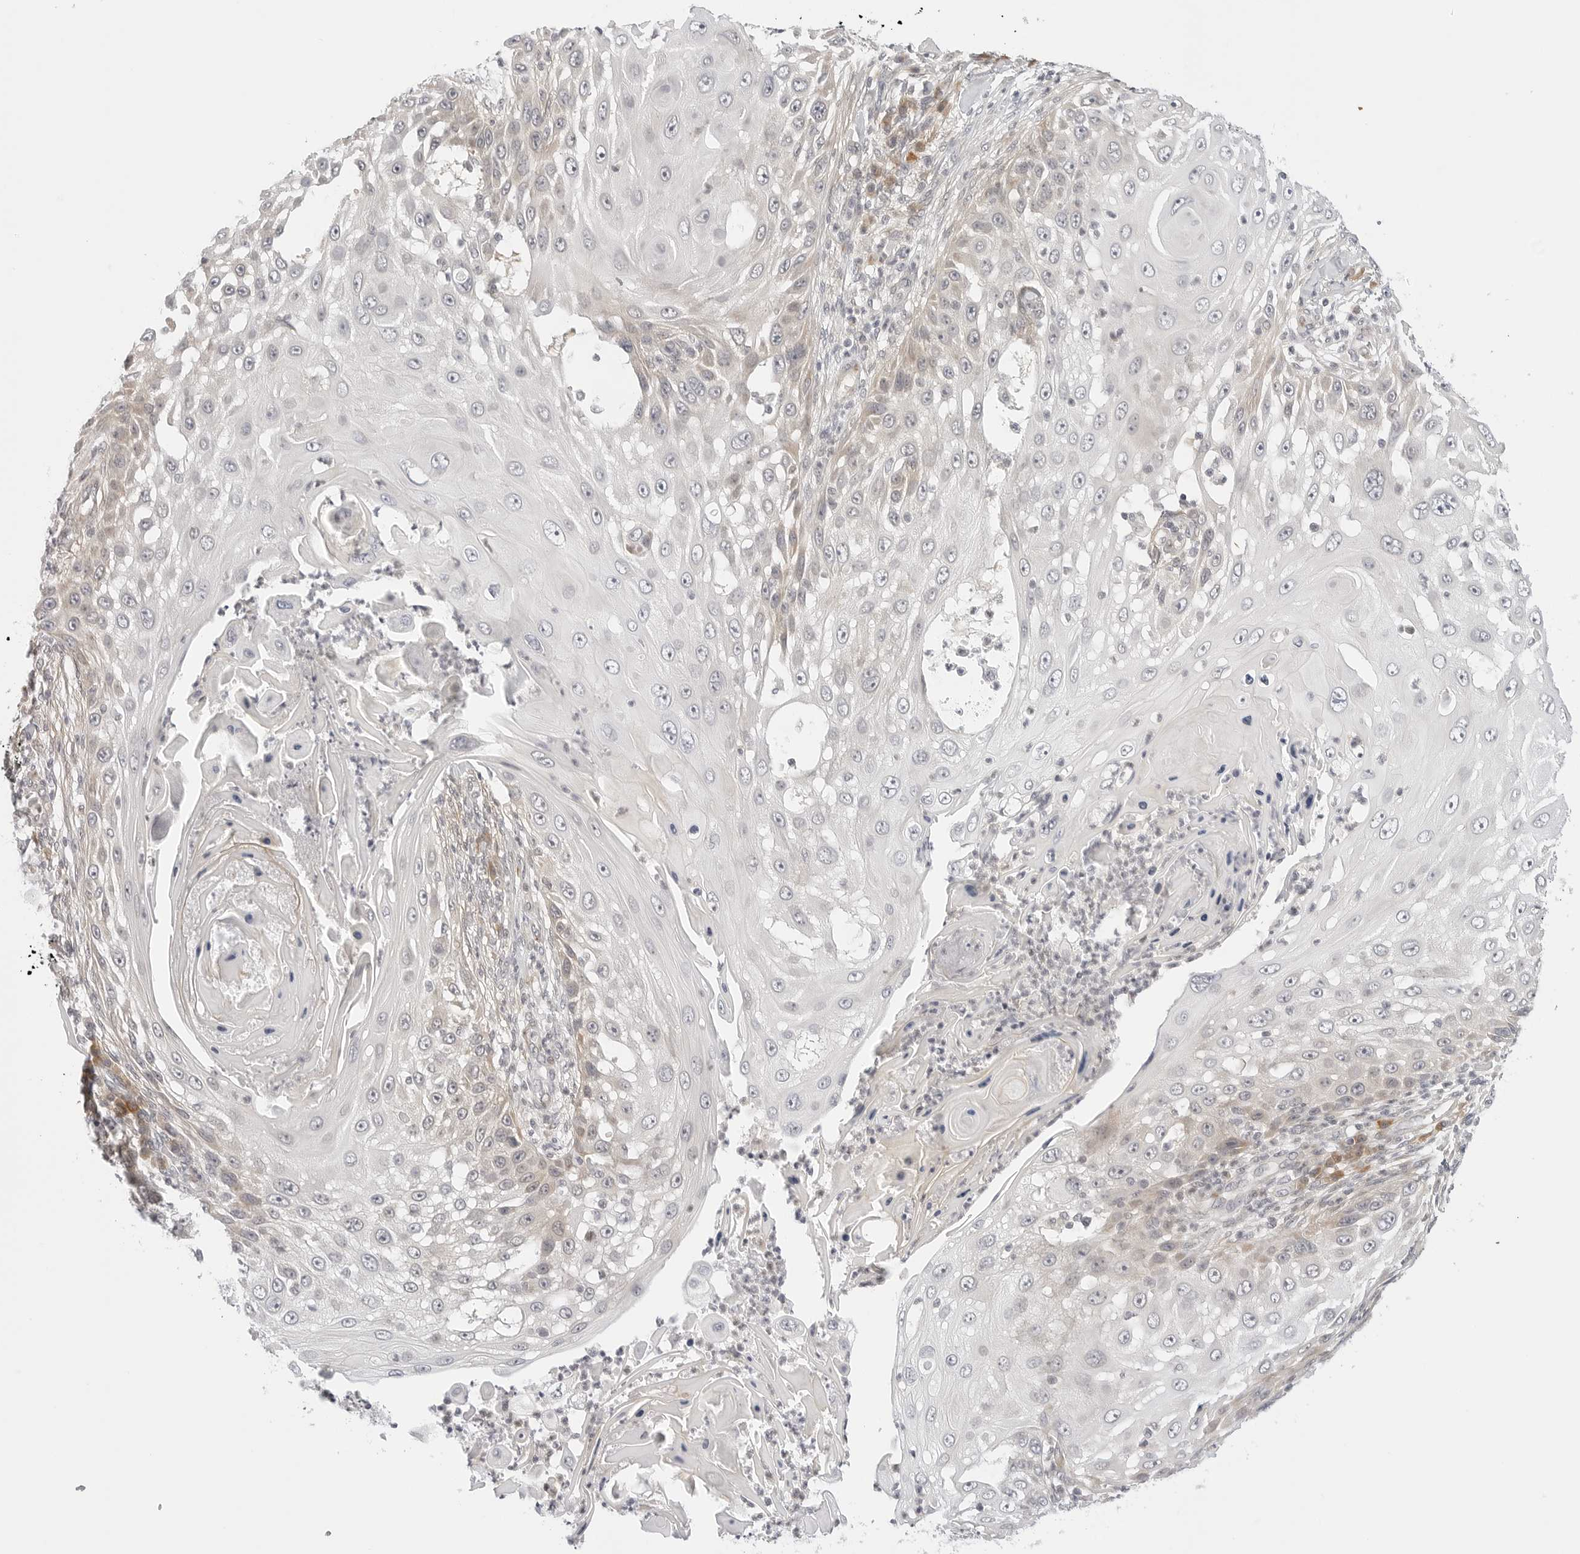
{"staining": {"intensity": "negative", "quantity": "none", "location": "none"}, "tissue": "skin cancer", "cell_type": "Tumor cells", "image_type": "cancer", "snomed": [{"axis": "morphology", "description": "Squamous cell carcinoma, NOS"}, {"axis": "topography", "description": "Skin"}], "caption": "IHC micrograph of human squamous cell carcinoma (skin) stained for a protein (brown), which reveals no staining in tumor cells.", "gene": "TCP1", "patient": {"sex": "female", "age": 44}}